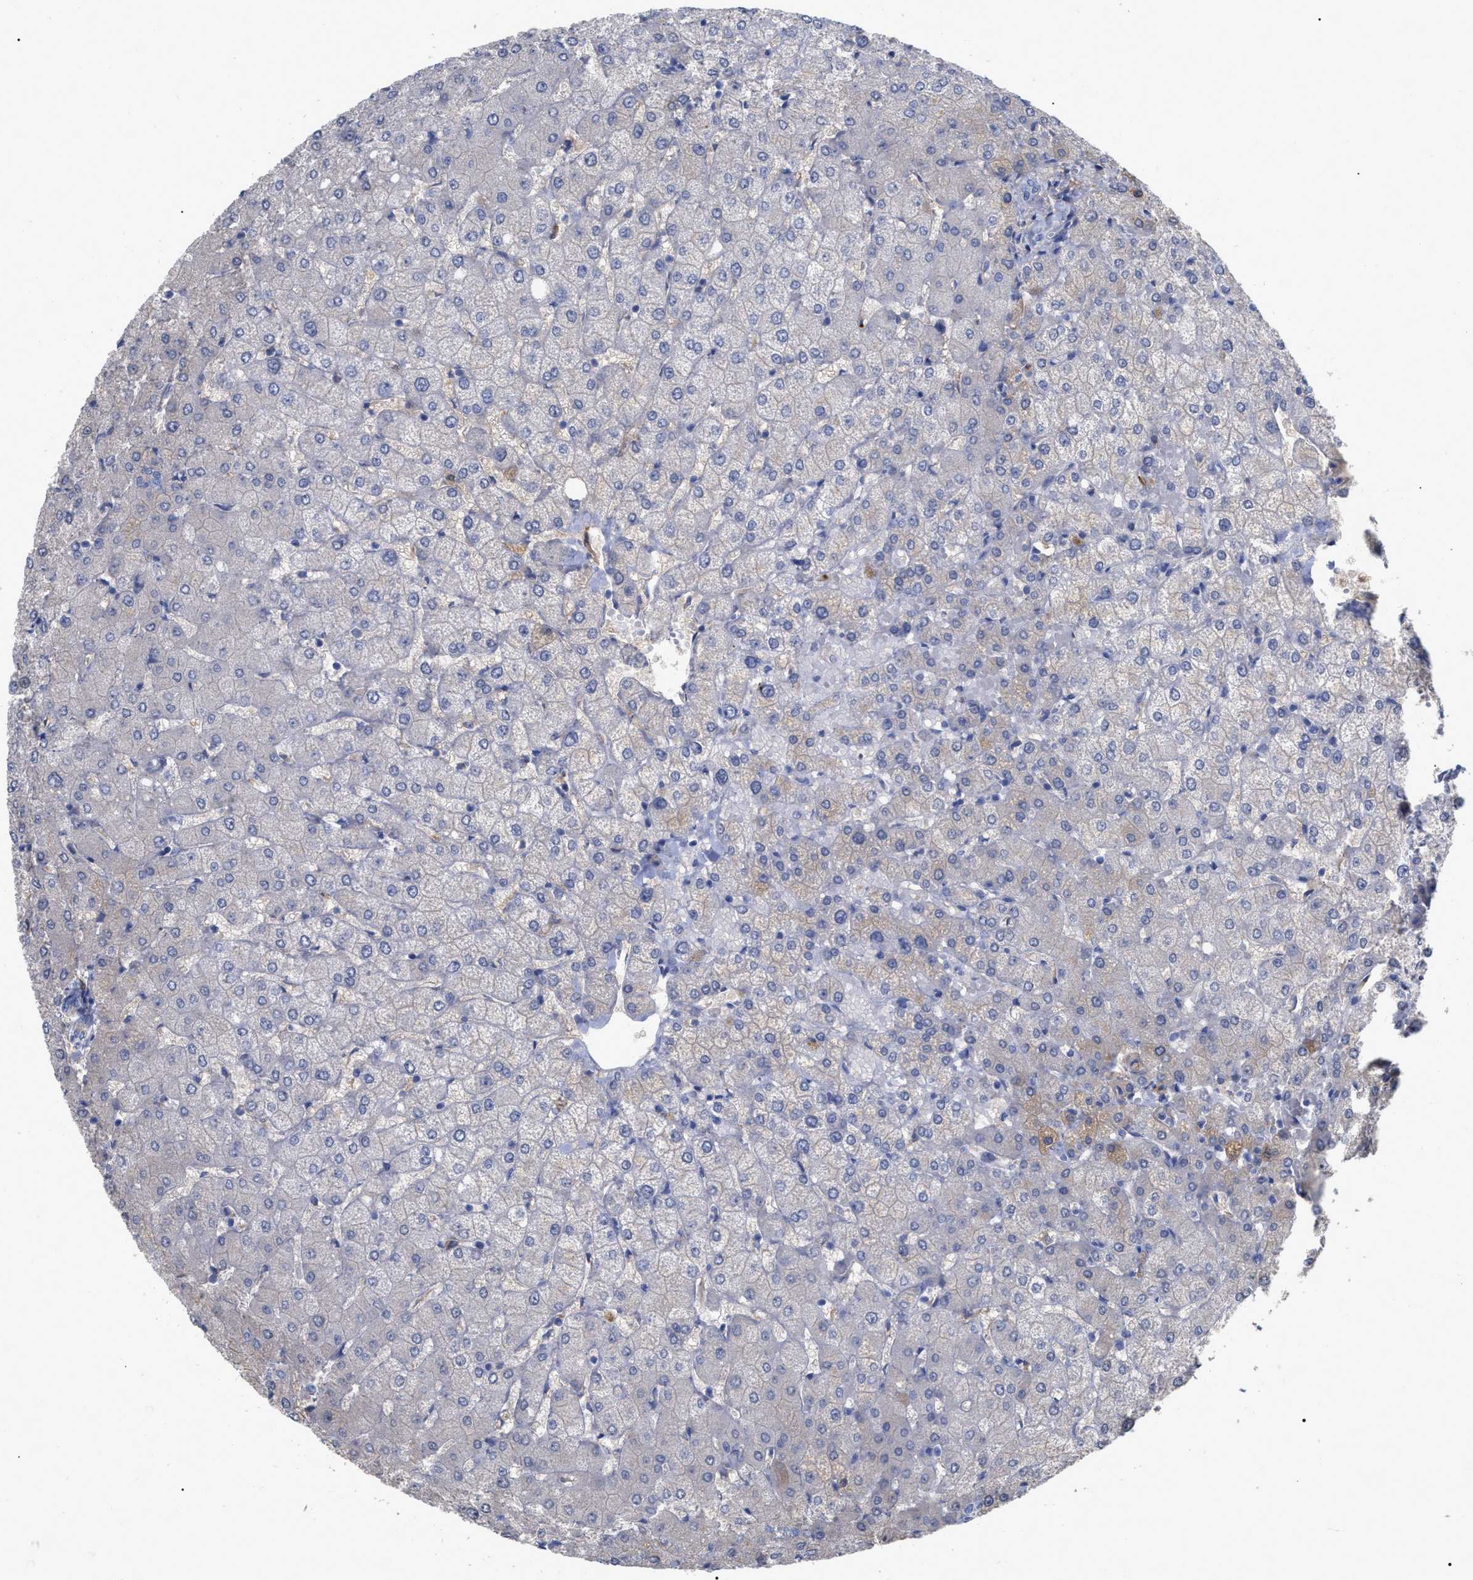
{"staining": {"intensity": "negative", "quantity": "none", "location": "none"}, "tissue": "liver", "cell_type": "Cholangiocytes", "image_type": "normal", "snomed": [{"axis": "morphology", "description": "Normal tissue, NOS"}, {"axis": "topography", "description": "Liver"}], "caption": "The histopathology image reveals no staining of cholangiocytes in benign liver. (DAB immunohistochemistry, high magnification).", "gene": "IGHV5", "patient": {"sex": "female", "age": 54}}